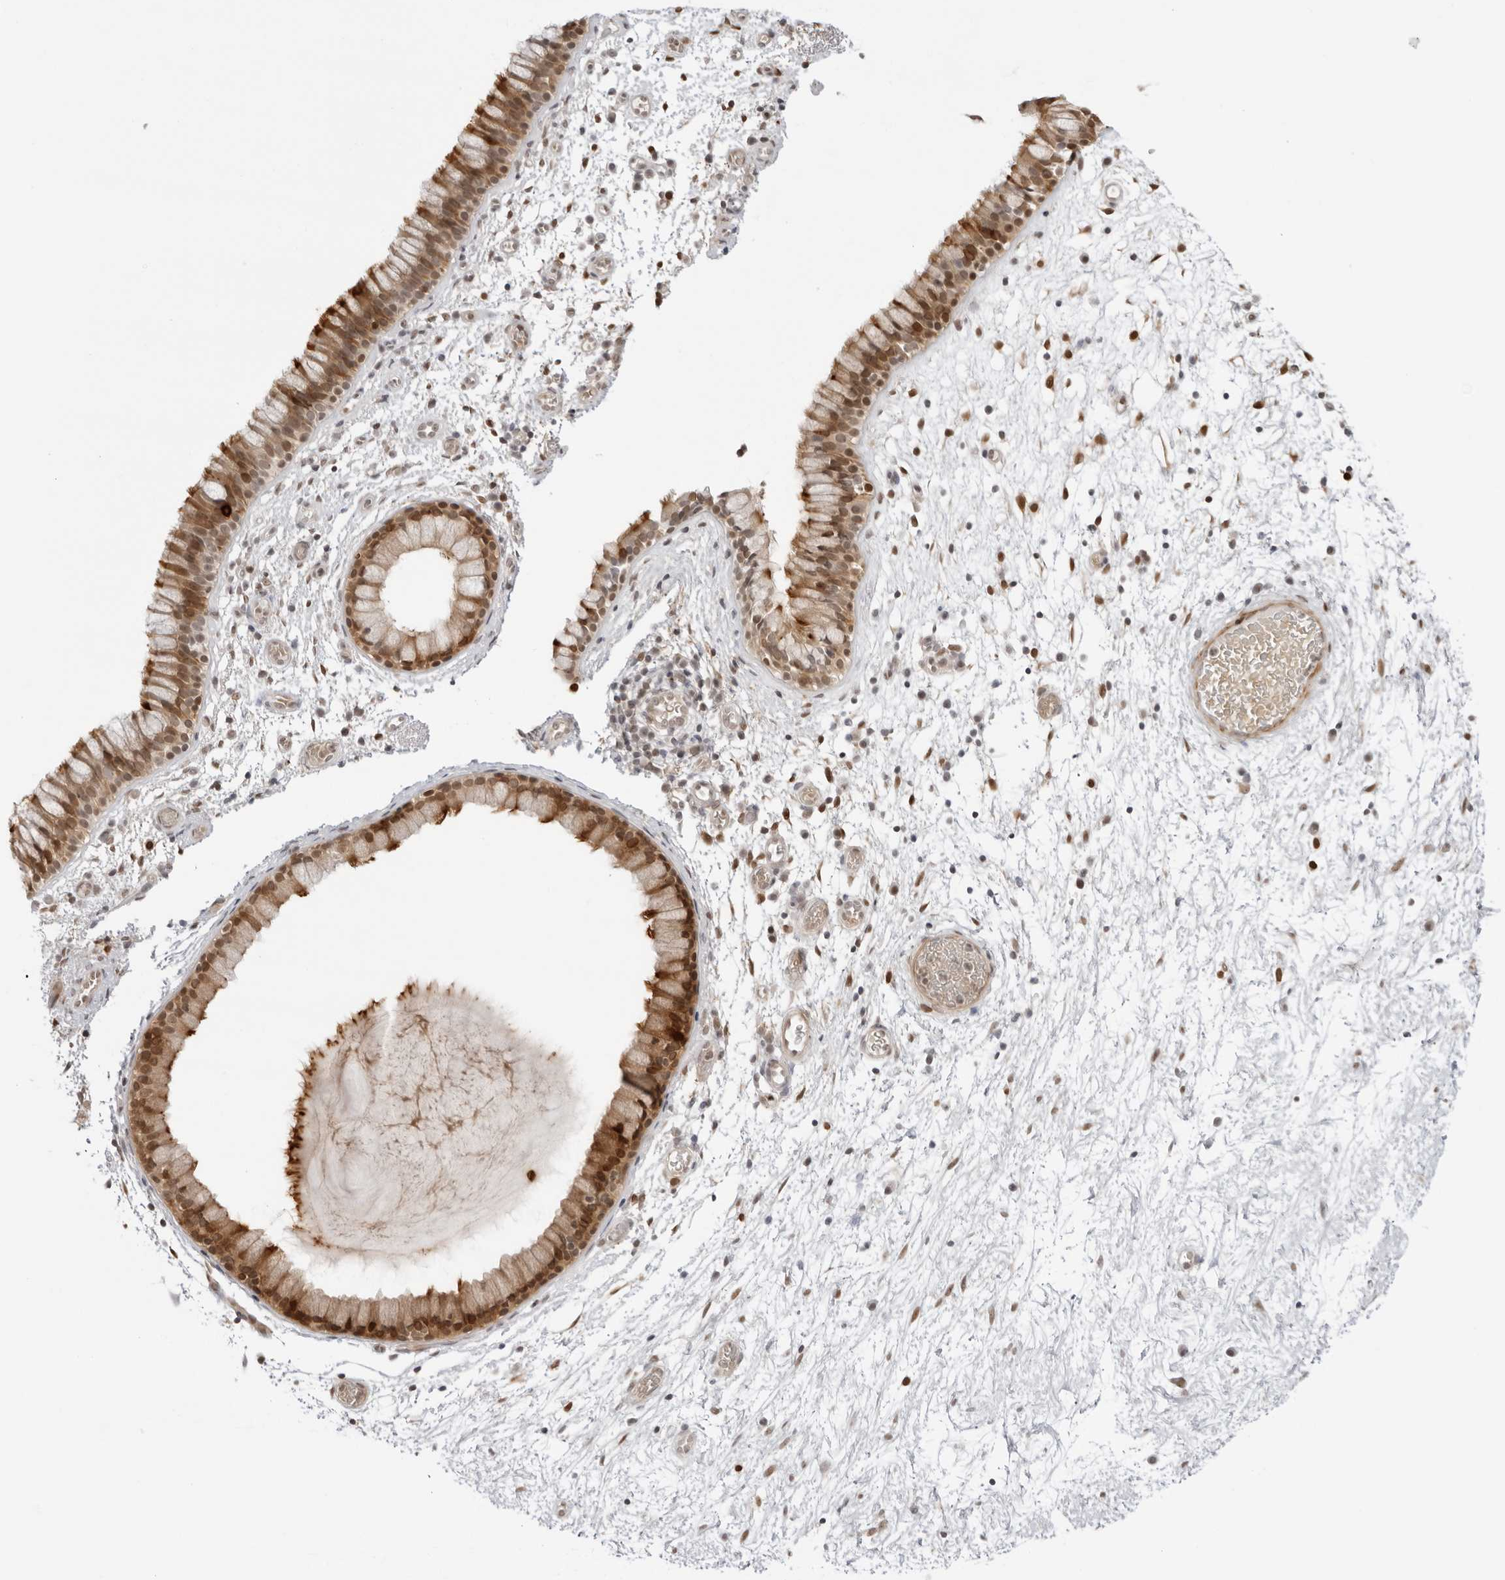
{"staining": {"intensity": "strong", "quantity": ">75%", "location": "cytoplasmic/membranous,nuclear"}, "tissue": "nasopharynx", "cell_type": "Respiratory epithelial cells", "image_type": "normal", "snomed": [{"axis": "morphology", "description": "Normal tissue, NOS"}, {"axis": "morphology", "description": "Inflammation, NOS"}, {"axis": "topography", "description": "Nasopharynx"}], "caption": "The histopathology image shows immunohistochemical staining of unremarkable nasopharynx. There is strong cytoplasmic/membranous,nuclear staining is appreciated in about >75% of respiratory epithelial cells. Immunohistochemistry stains the protein in brown and the nuclei are stained blue.", "gene": "RNF146", "patient": {"sex": "male", "age": 48}}